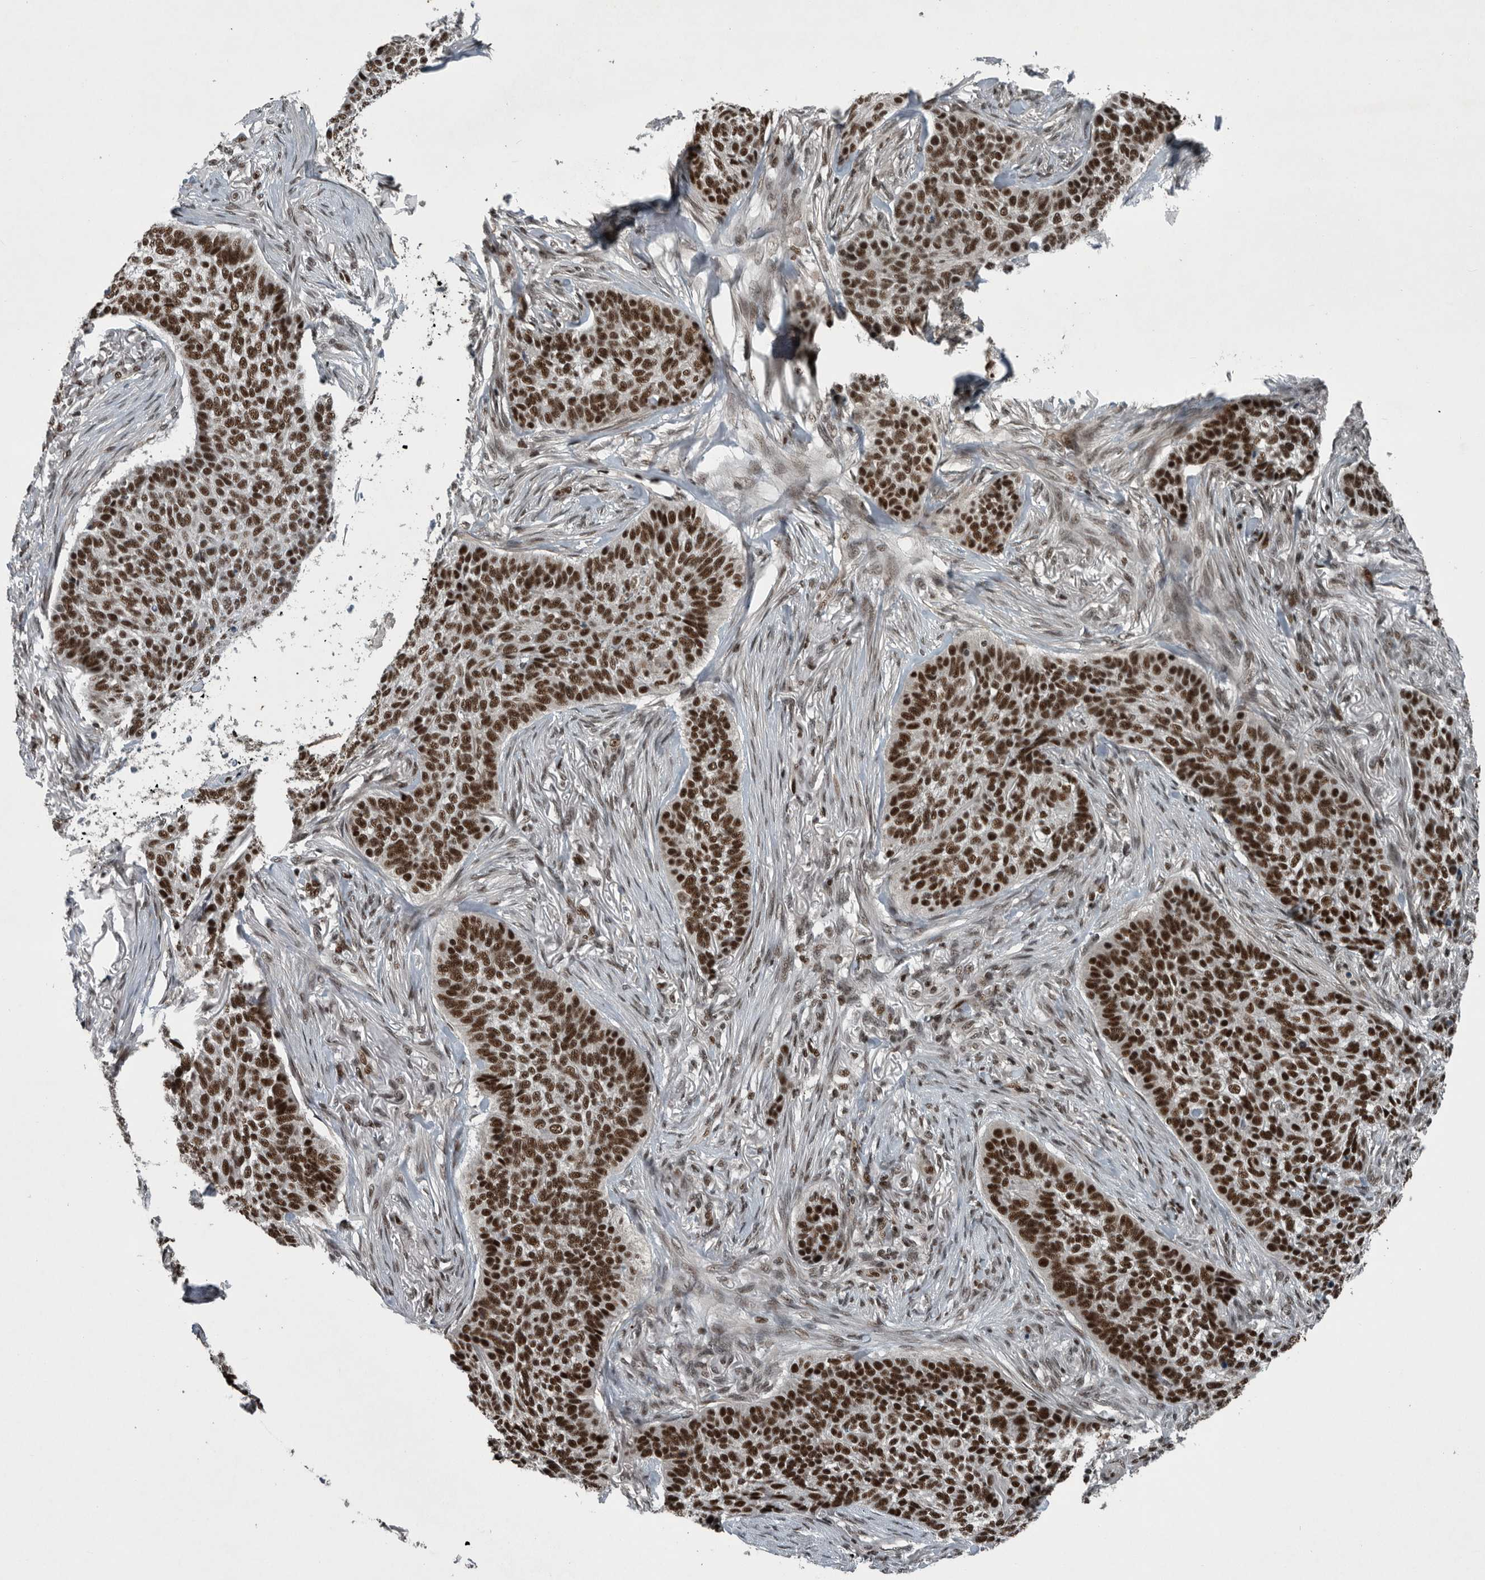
{"staining": {"intensity": "strong", "quantity": ">75%", "location": "nuclear"}, "tissue": "skin cancer", "cell_type": "Tumor cells", "image_type": "cancer", "snomed": [{"axis": "morphology", "description": "Basal cell carcinoma"}, {"axis": "topography", "description": "Skin"}], "caption": "This histopathology image shows immunohistochemistry staining of human skin cancer, with high strong nuclear positivity in approximately >75% of tumor cells.", "gene": "SENP7", "patient": {"sex": "male", "age": 85}}